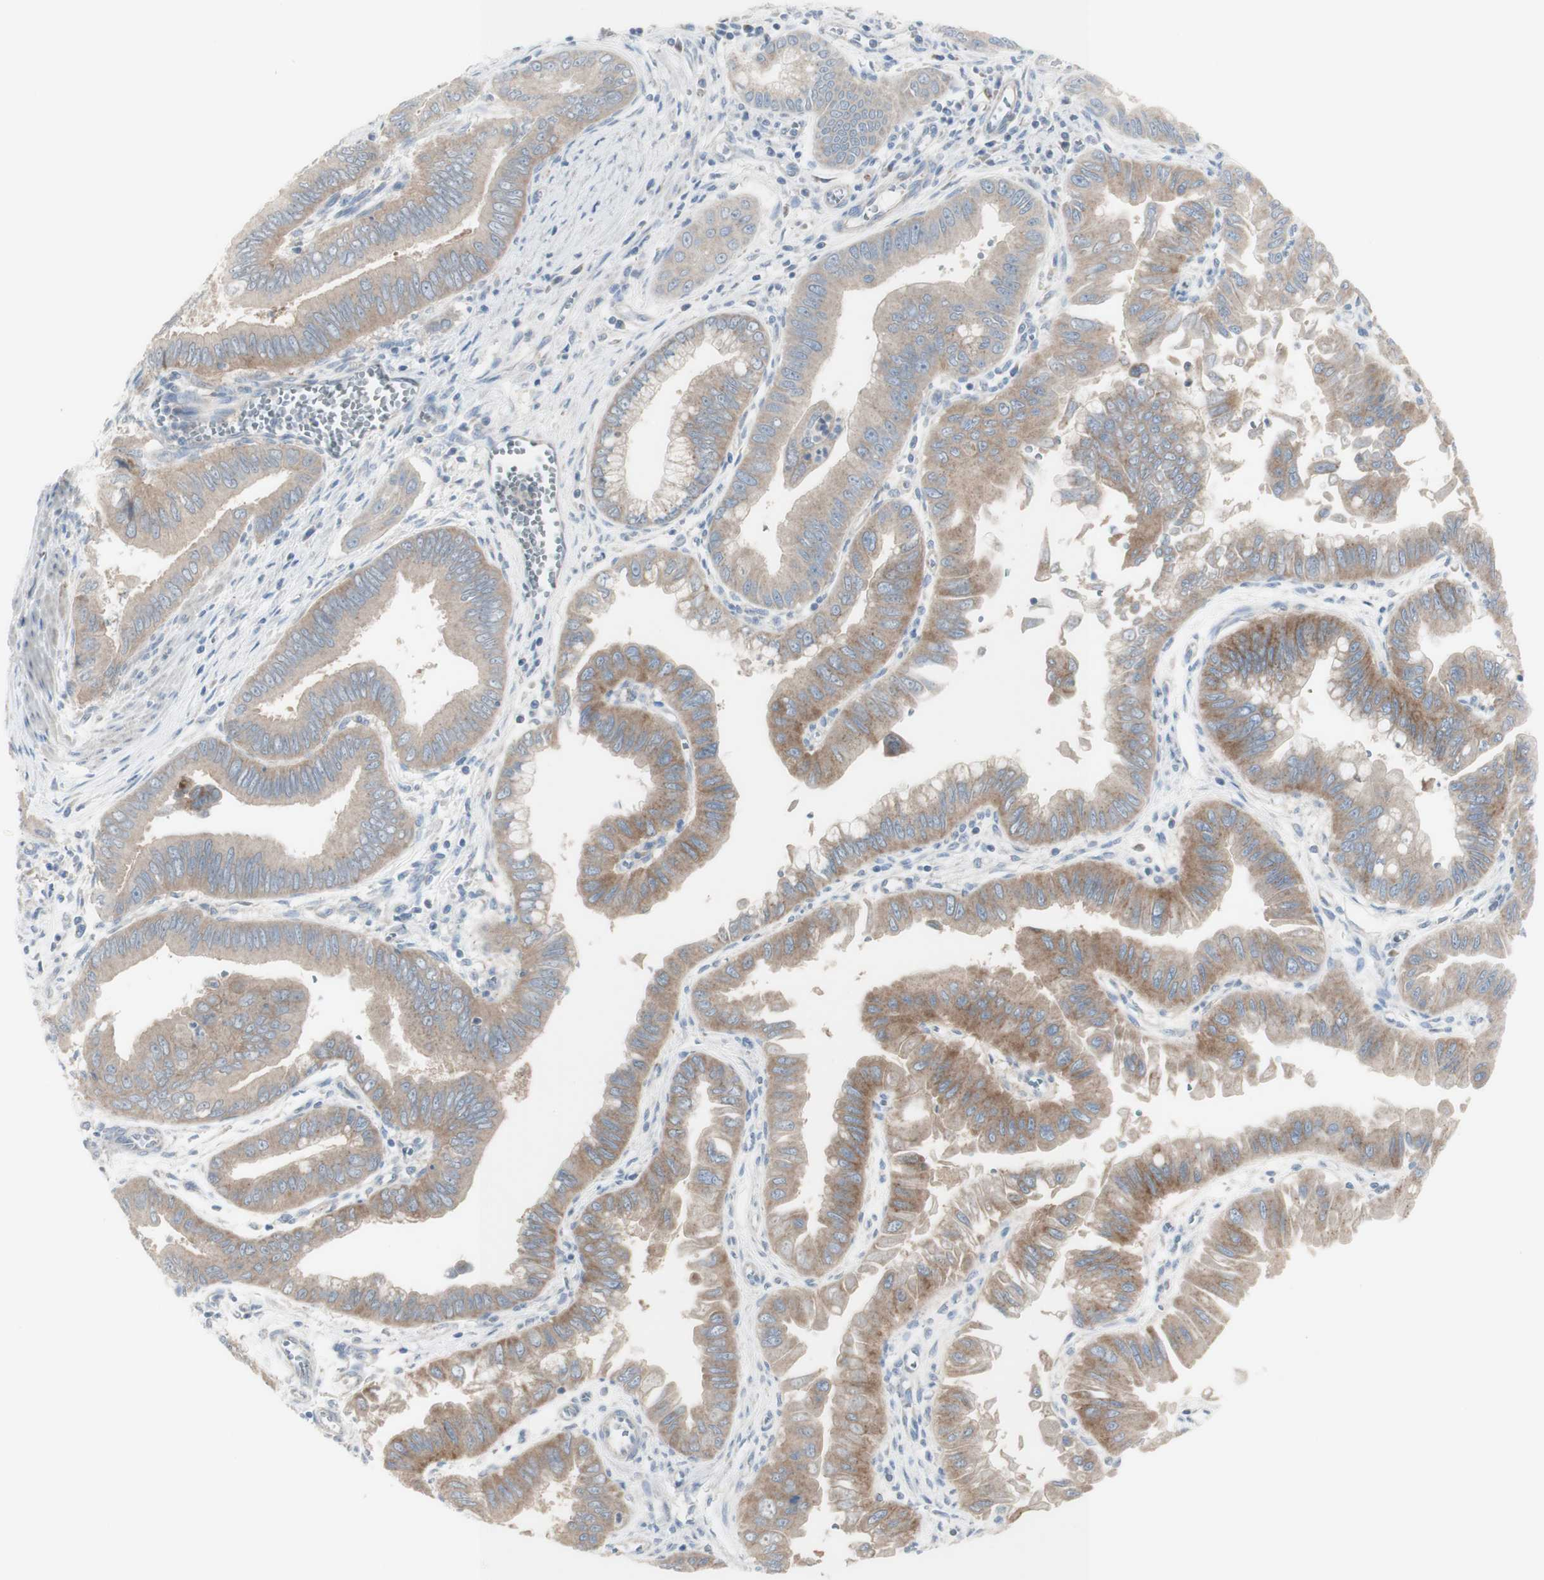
{"staining": {"intensity": "weak", "quantity": "25%-75%", "location": "cytoplasmic/membranous"}, "tissue": "pancreatic cancer", "cell_type": "Tumor cells", "image_type": "cancer", "snomed": [{"axis": "morphology", "description": "Normal tissue, NOS"}, {"axis": "topography", "description": "Lymph node"}], "caption": "About 25%-75% of tumor cells in pancreatic cancer exhibit weak cytoplasmic/membranous protein expression as visualized by brown immunohistochemical staining.", "gene": "C3orf52", "patient": {"sex": "male", "age": 50}}